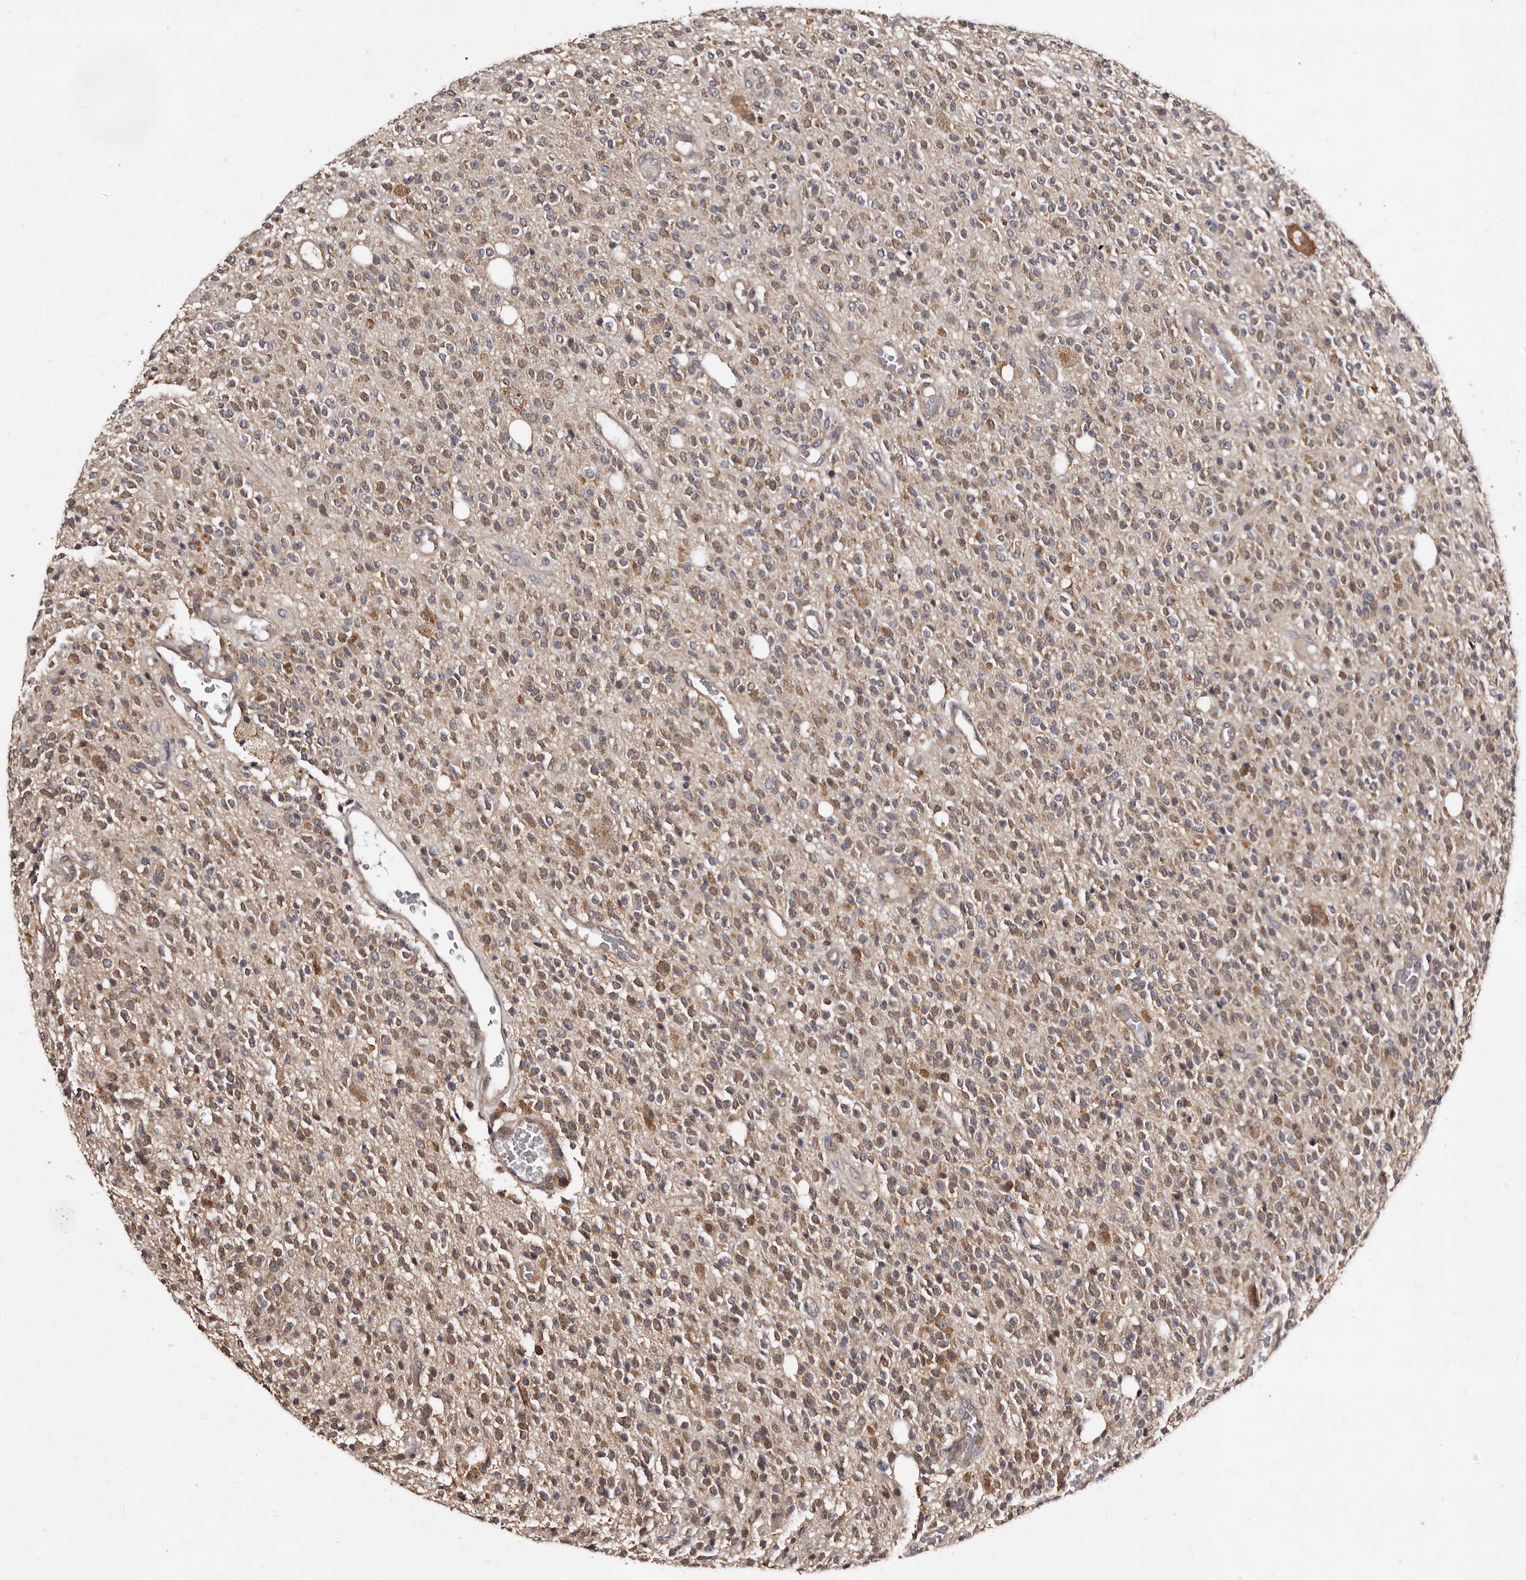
{"staining": {"intensity": "moderate", "quantity": ">75%", "location": "cytoplasmic/membranous"}, "tissue": "glioma", "cell_type": "Tumor cells", "image_type": "cancer", "snomed": [{"axis": "morphology", "description": "Glioma, malignant, High grade"}, {"axis": "topography", "description": "Brain"}], "caption": "The micrograph shows immunohistochemical staining of malignant glioma (high-grade). There is moderate cytoplasmic/membranous expression is identified in about >75% of tumor cells.", "gene": "MKRN3", "patient": {"sex": "male", "age": 34}}